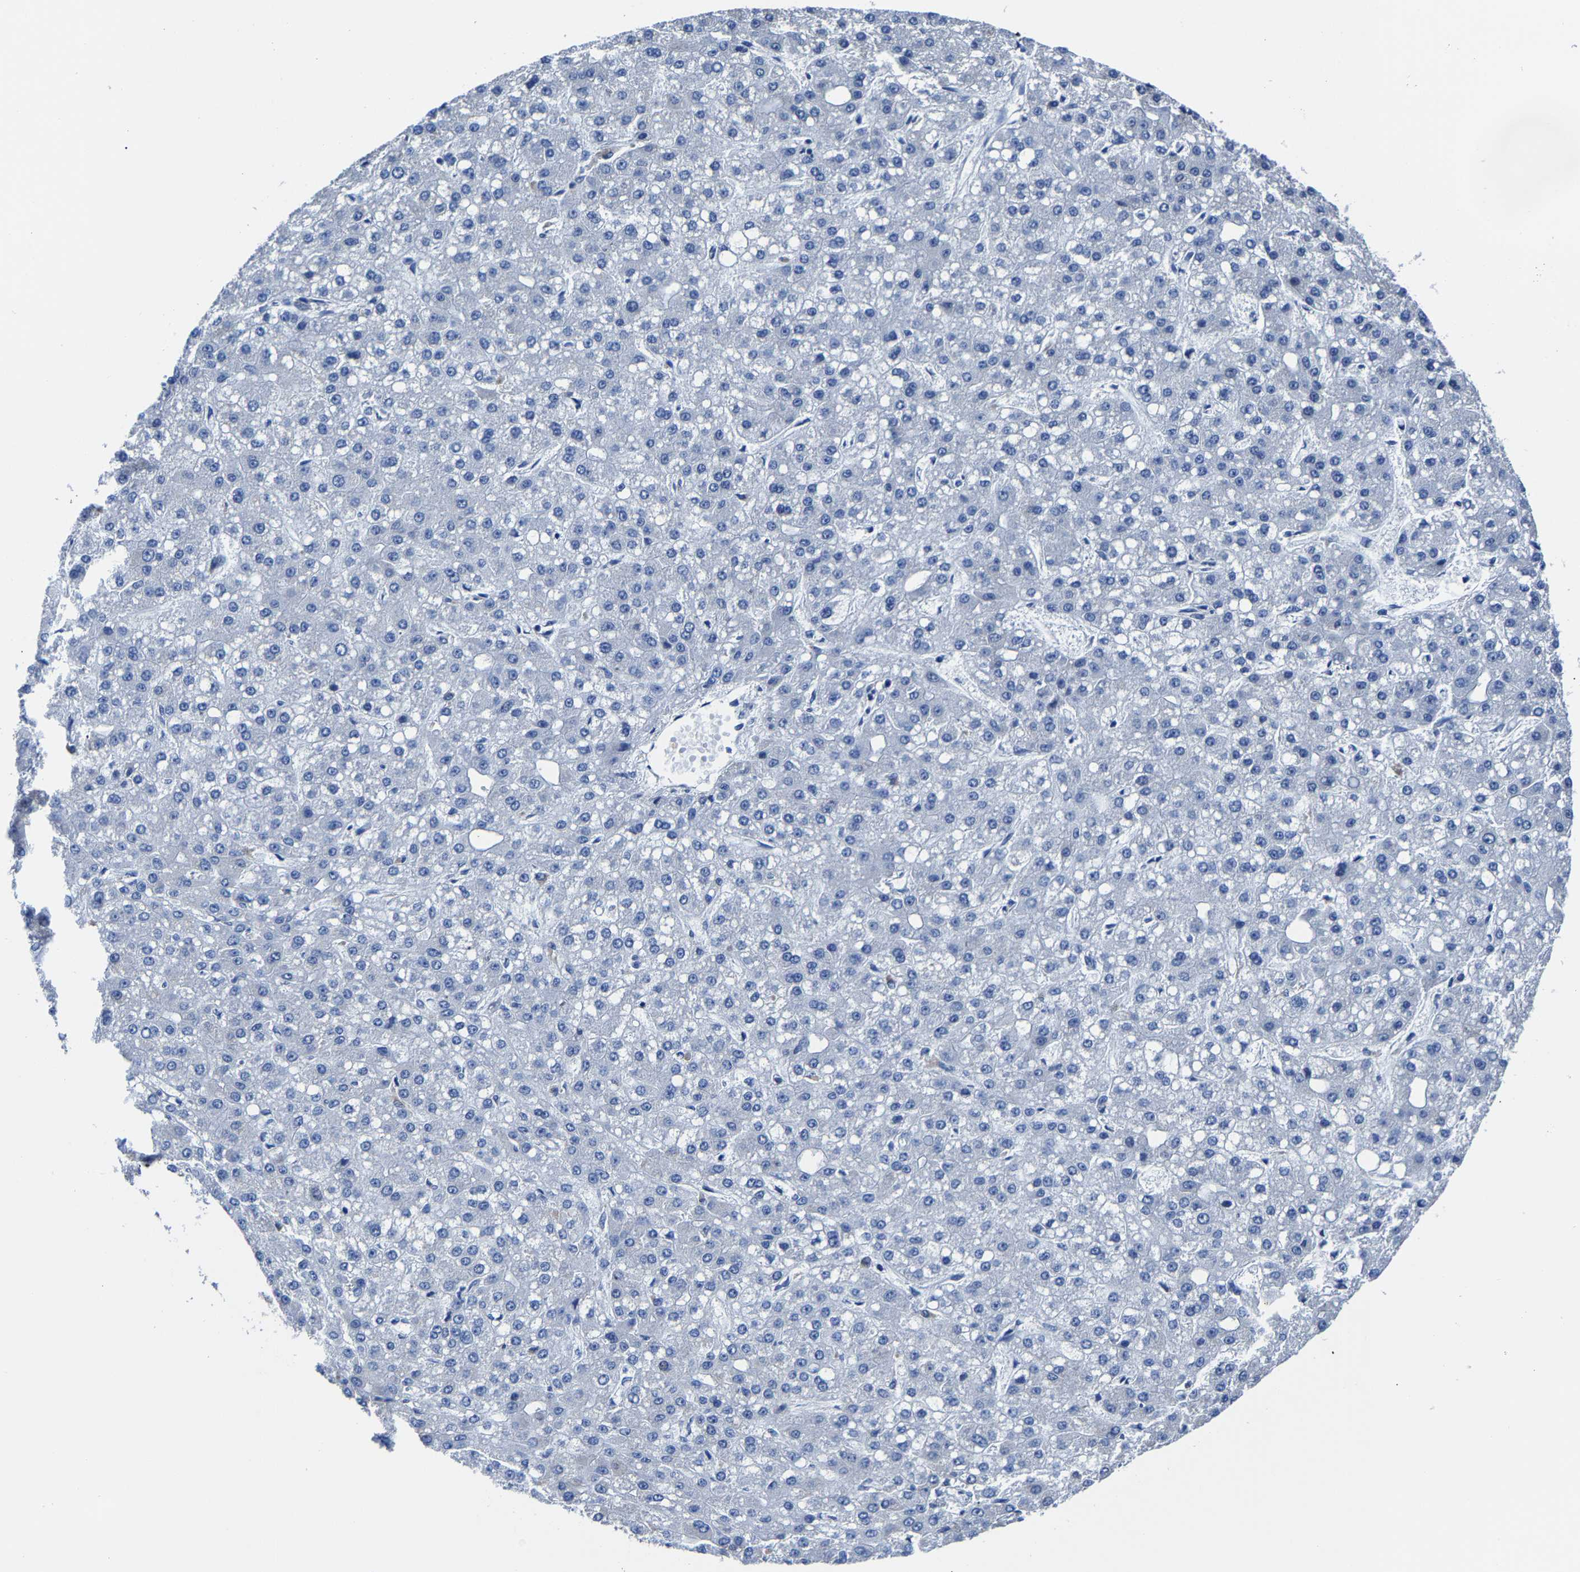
{"staining": {"intensity": "negative", "quantity": "none", "location": "none"}, "tissue": "liver cancer", "cell_type": "Tumor cells", "image_type": "cancer", "snomed": [{"axis": "morphology", "description": "Carcinoma, Hepatocellular, NOS"}, {"axis": "topography", "description": "Liver"}], "caption": "A micrograph of human liver cancer (hepatocellular carcinoma) is negative for staining in tumor cells.", "gene": "SRPK2", "patient": {"sex": "male", "age": 67}}